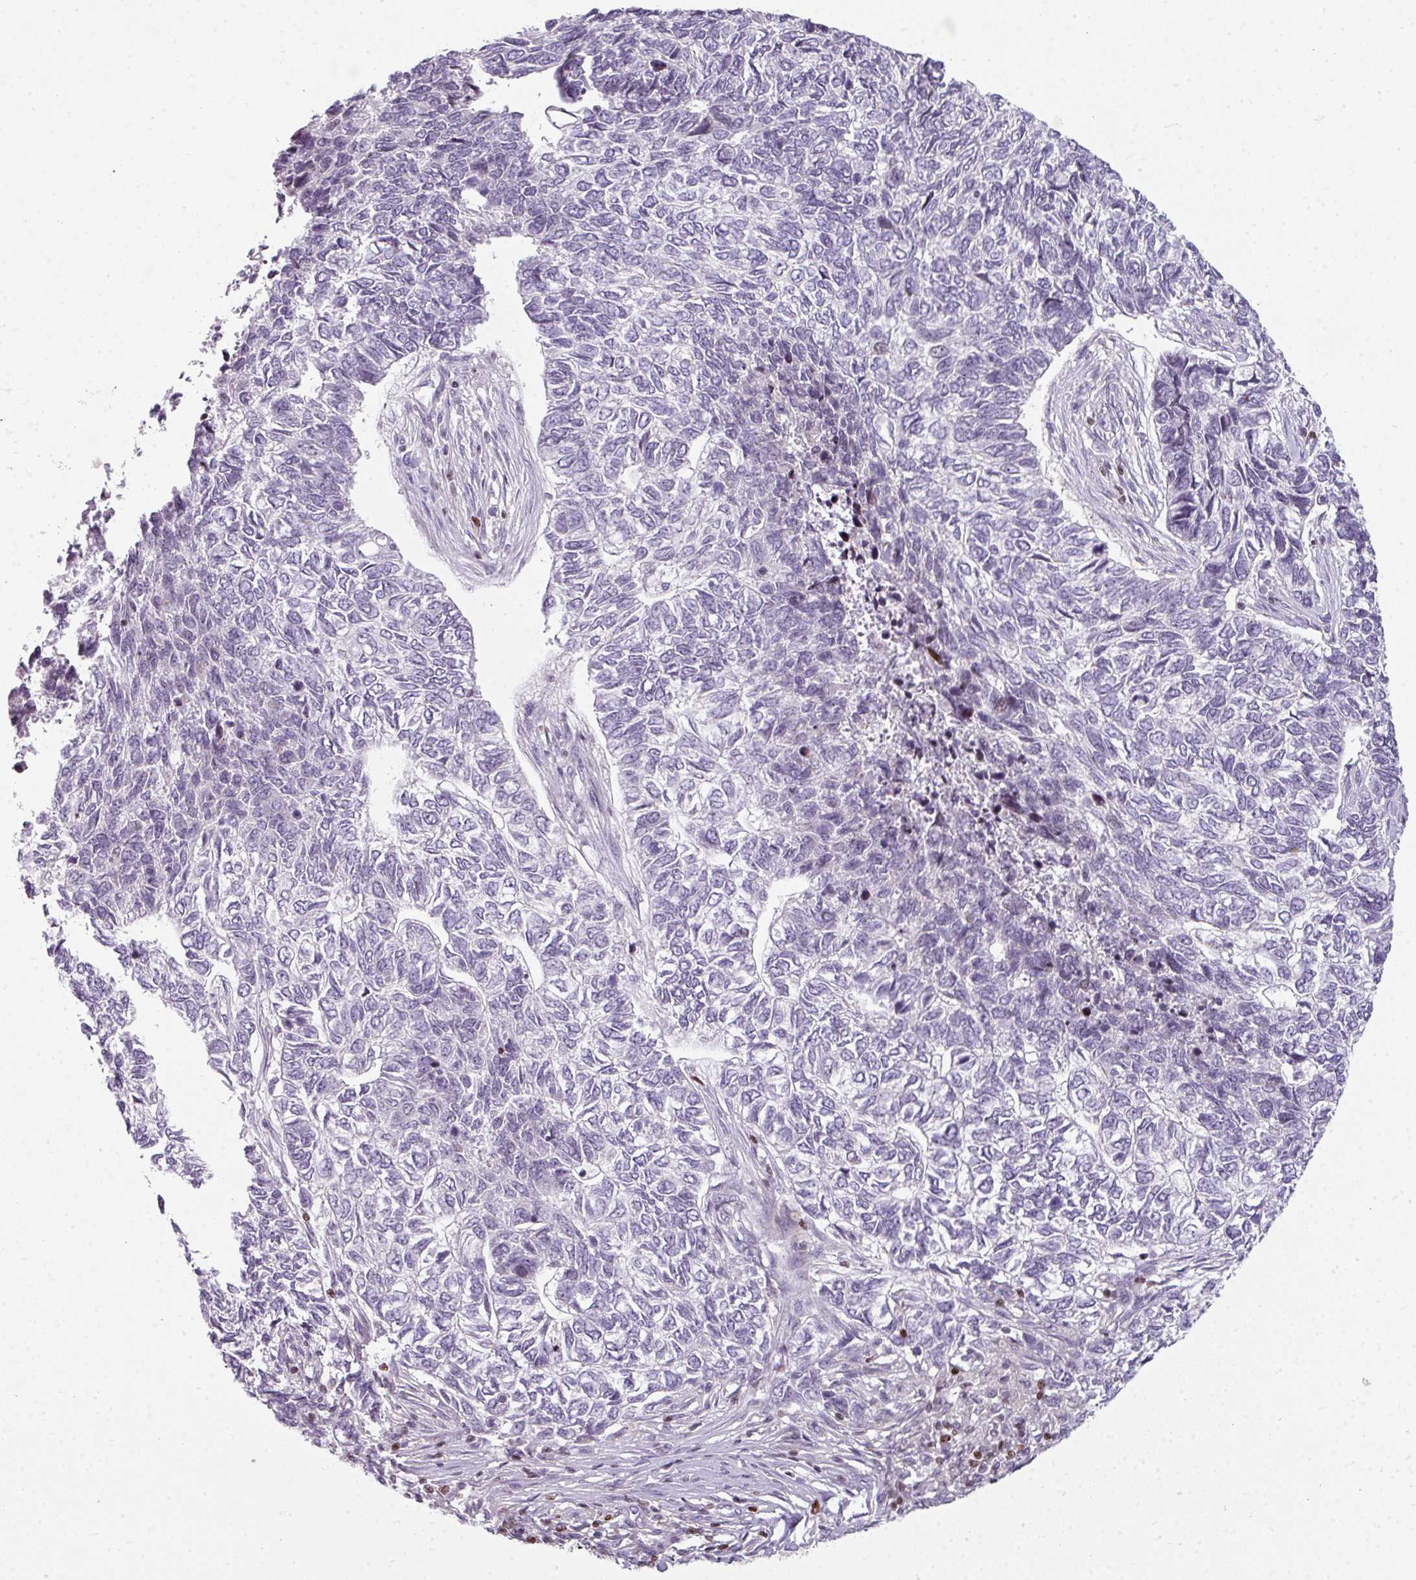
{"staining": {"intensity": "negative", "quantity": "none", "location": "none"}, "tissue": "skin cancer", "cell_type": "Tumor cells", "image_type": "cancer", "snomed": [{"axis": "morphology", "description": "Basal cell carcinoma"}, {"axis": "topography", "description": "Skin"}], "caption": "A photomicrograph of human basal cell carcinoma (skin) is negative for staining in tumor cells.", "gene": "STAT5A", "patient": {"sex": "female", "age": 65}}